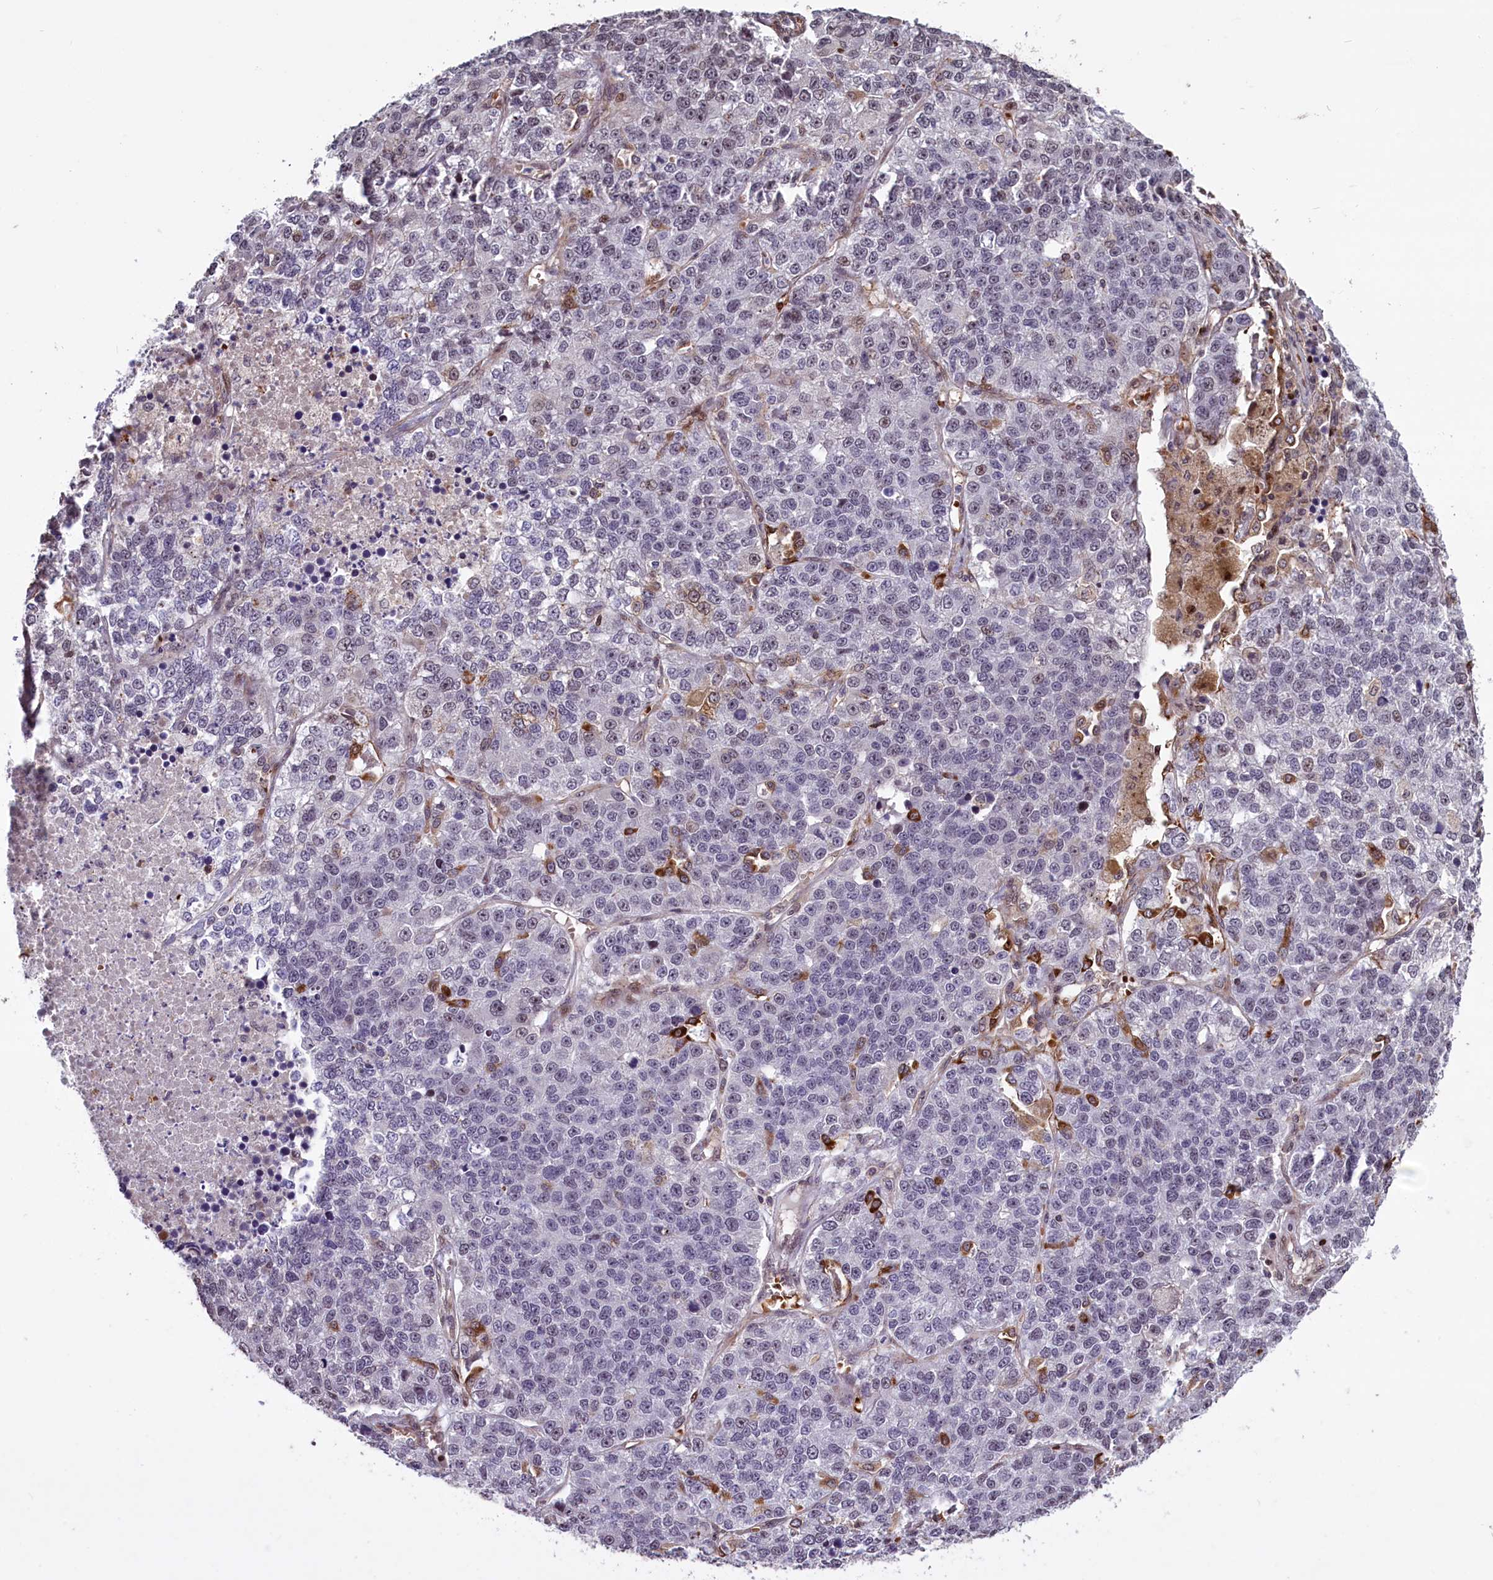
{"staining": {"intensity": "negative", "quantity": "none", "location": "none"}, "tissue": "lung cancer", "cell_type": "Tumor cells", "image_type": "cancer", "snomed": [{"axis": "morphology", "description": "Adenocarcinoma, NOS"}, {"axis": "topography", "description": "Lung"}], "caption": "Adenocarcinoma (lung) was stained to show a protein in brown. There is no significant expression in tumor cells.", "gene": "SHFL", "patient": {"sex": "male", "age": 49}}